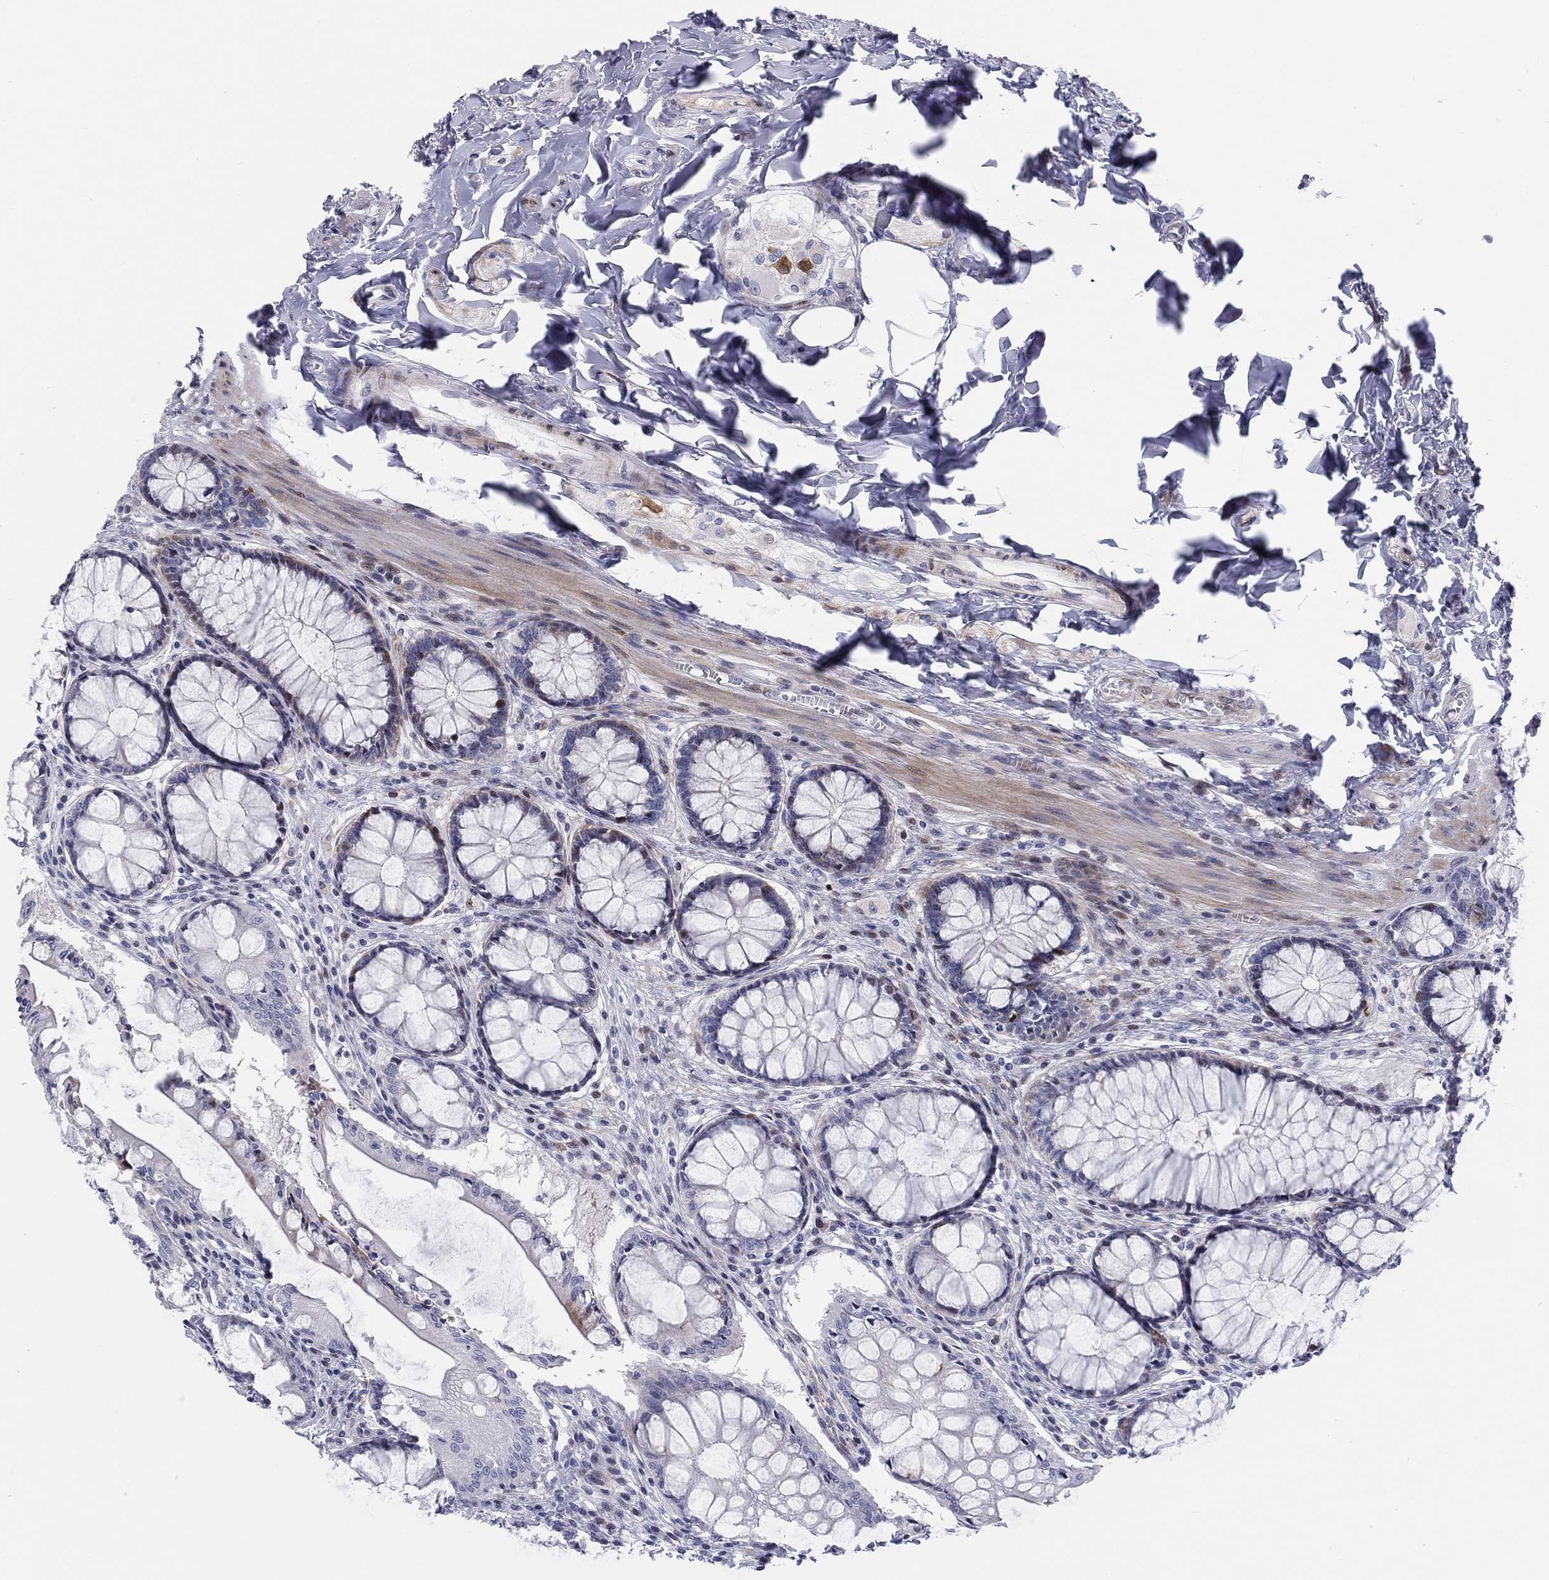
{"staining": {"intensity": "negative", "quantity": "none", "location": "none"}, "tissue": "colon", "cell_type": "Endothelial cells", "image_type": "normal", "snomed": [{"axis": "morphology", "description": "Normal tissue, NOS"}, {"axis": "topography", "description": "Colon"}], "caption": "Human colon stained for a protein using immunohistochemistry displays no expression in endothelial cells.", "gene": "ARHGAP36", "patient": {"sex": "female", "age": 65}}